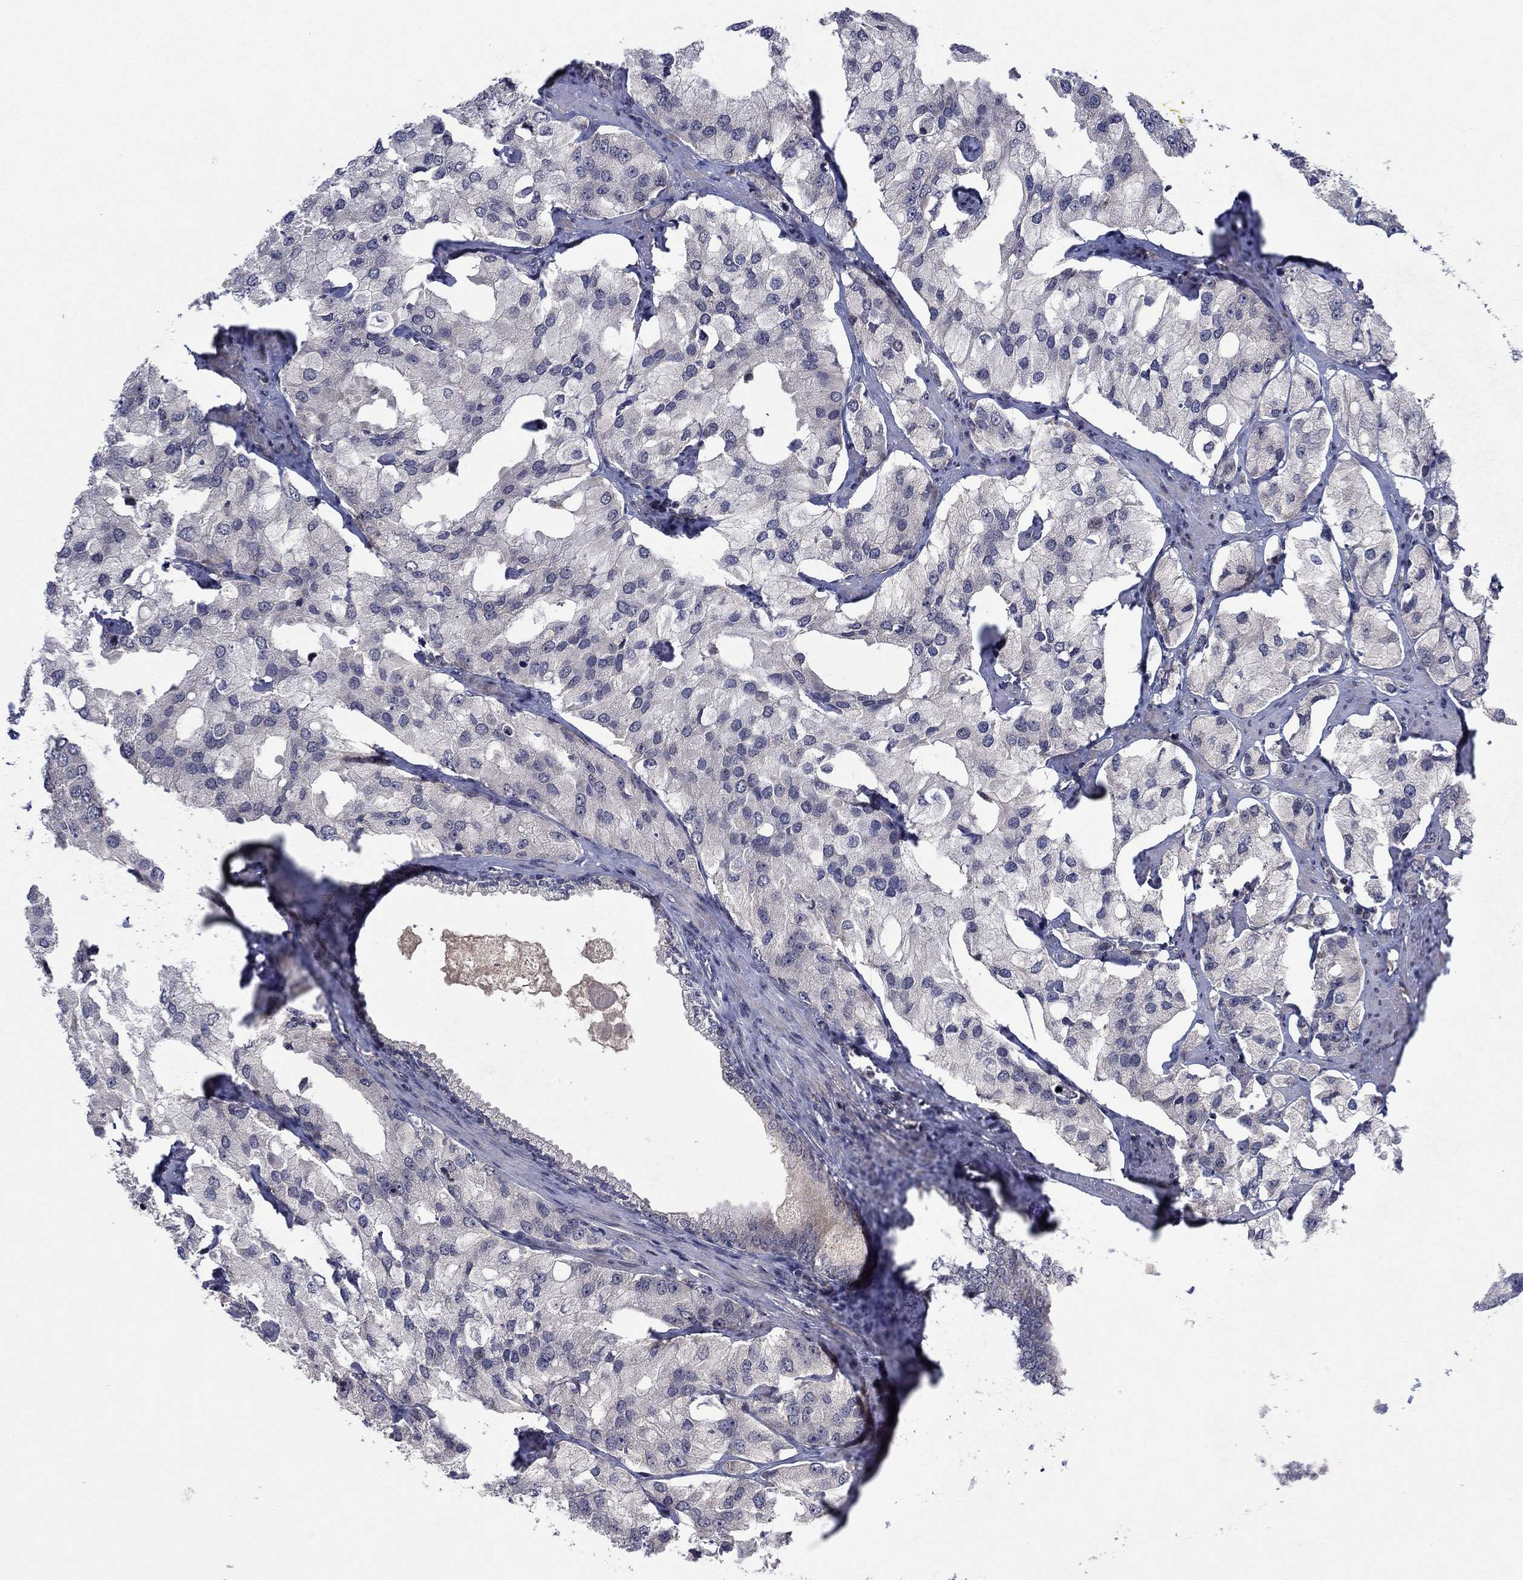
{"staining": {"intensity": "negative", "quantity": "none", "location": "none"}, "tissue": "prostate cancer", "cell_type": "Tumor cells", "image_type": "cancer", "snomed": [{"axis": "morphology", "description": "Adenocarcinoma, NOS"}, {"axis": "topography", "description": "Prostate and seminal vesicle, NOS"}, {"axis": "topography", "description": "Prostate"}], "caption": "DAB immunohistochemical staining of human prostate adenocarcinoma demonstrates no significant staining in tumor cells. (DAB immunohistochemistry visualized using brightfield microscopy, high magnification).", "gene": "IL4", "patient": {"sex": "male", "age": 64}}